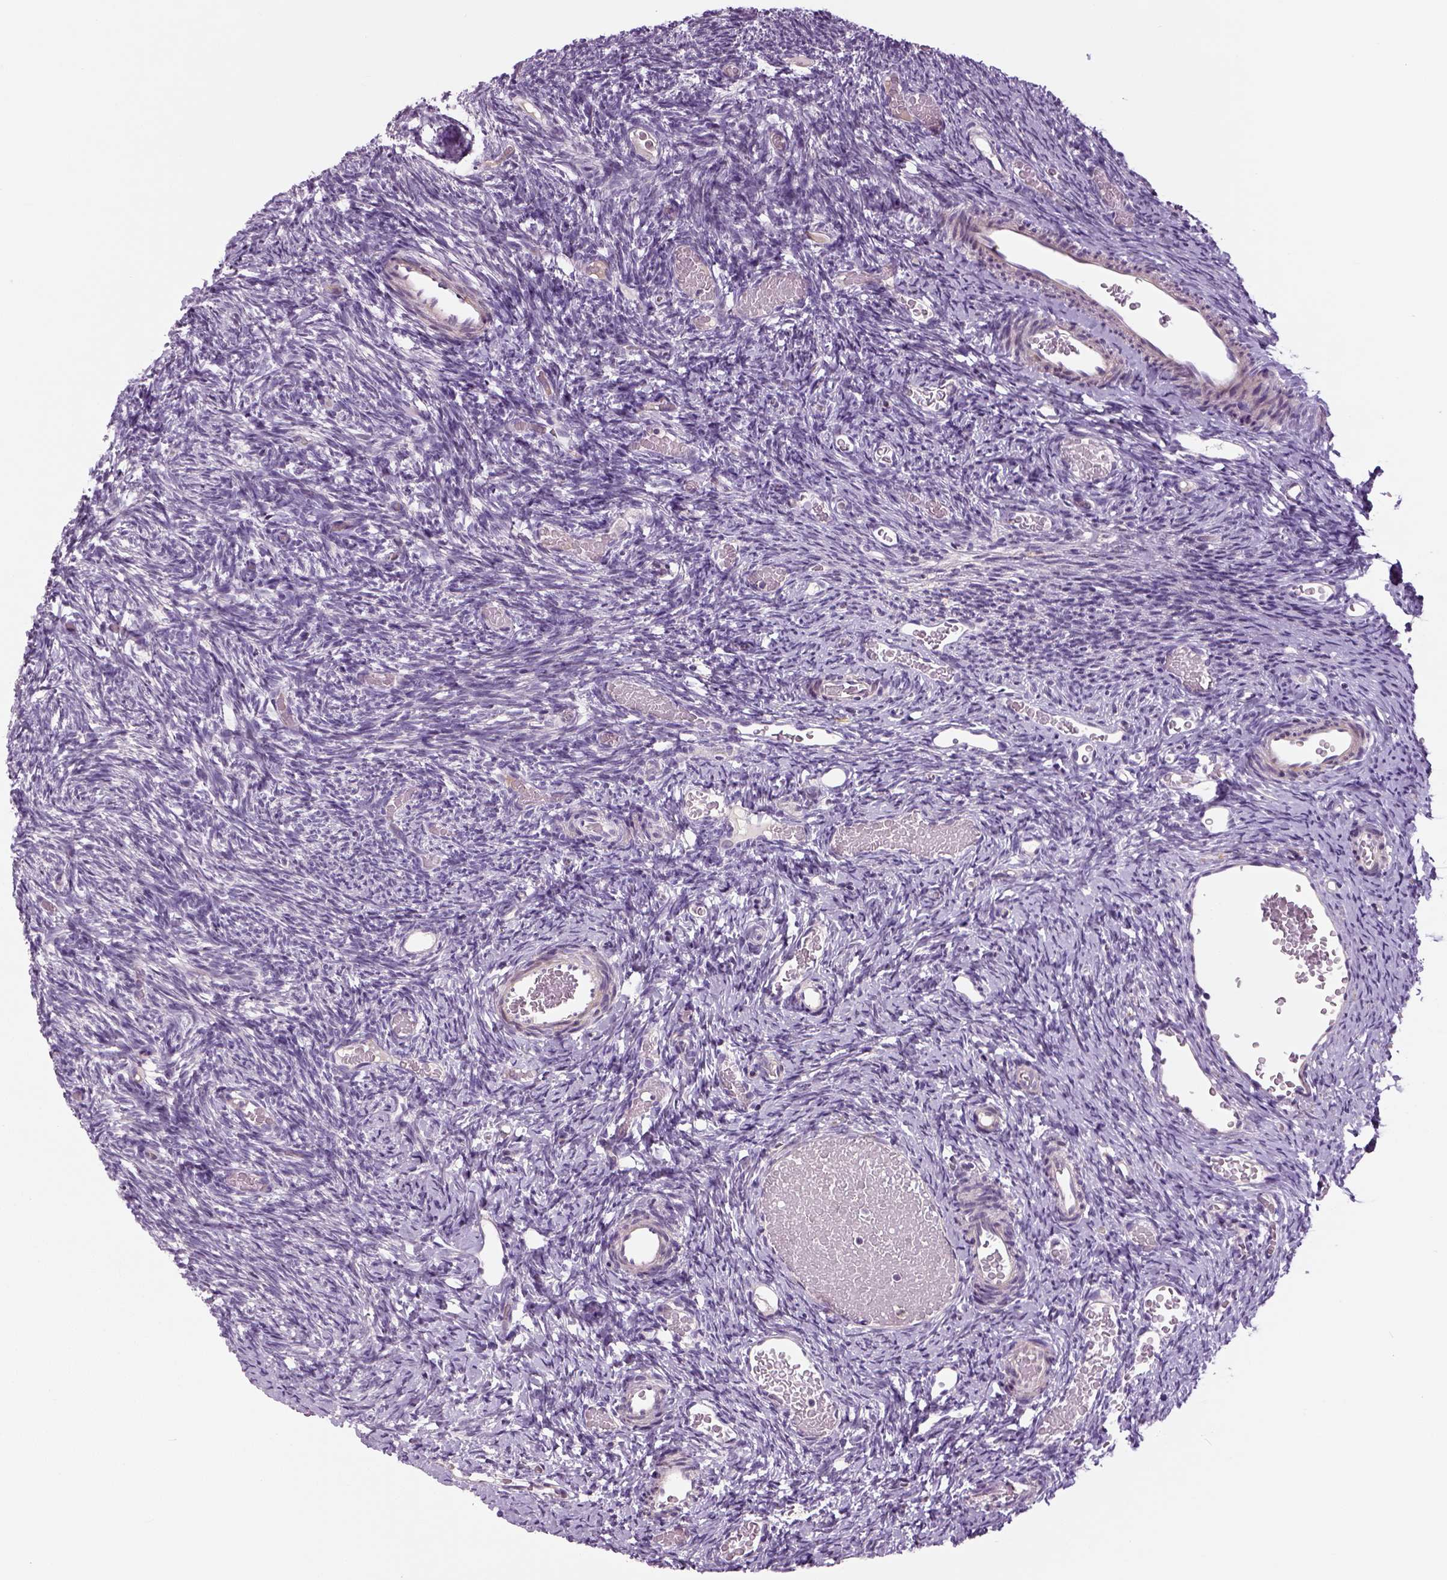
{"staining": {"intensity": "negative", "quantity": "none", "location": "none"}, "tissue": "ovary", "cell_type": "Ovarian stroma cells", "image_type": "normal", "snomed": [{"axis": "morphology", "description": "Normal tissue, NOS"}, {"axis": "topography", "description": "Ovary"}], "caption": "Ovarian stroma cells show no significant expression in benign ovary. The staining was performed using DAB to visualize the protein expression in brown, while the nuclei were stained in blue with hematoxylin (Magnification: 20x).", "gene": "NECAB1", "patient": {"sex": "female", "age": 39}}